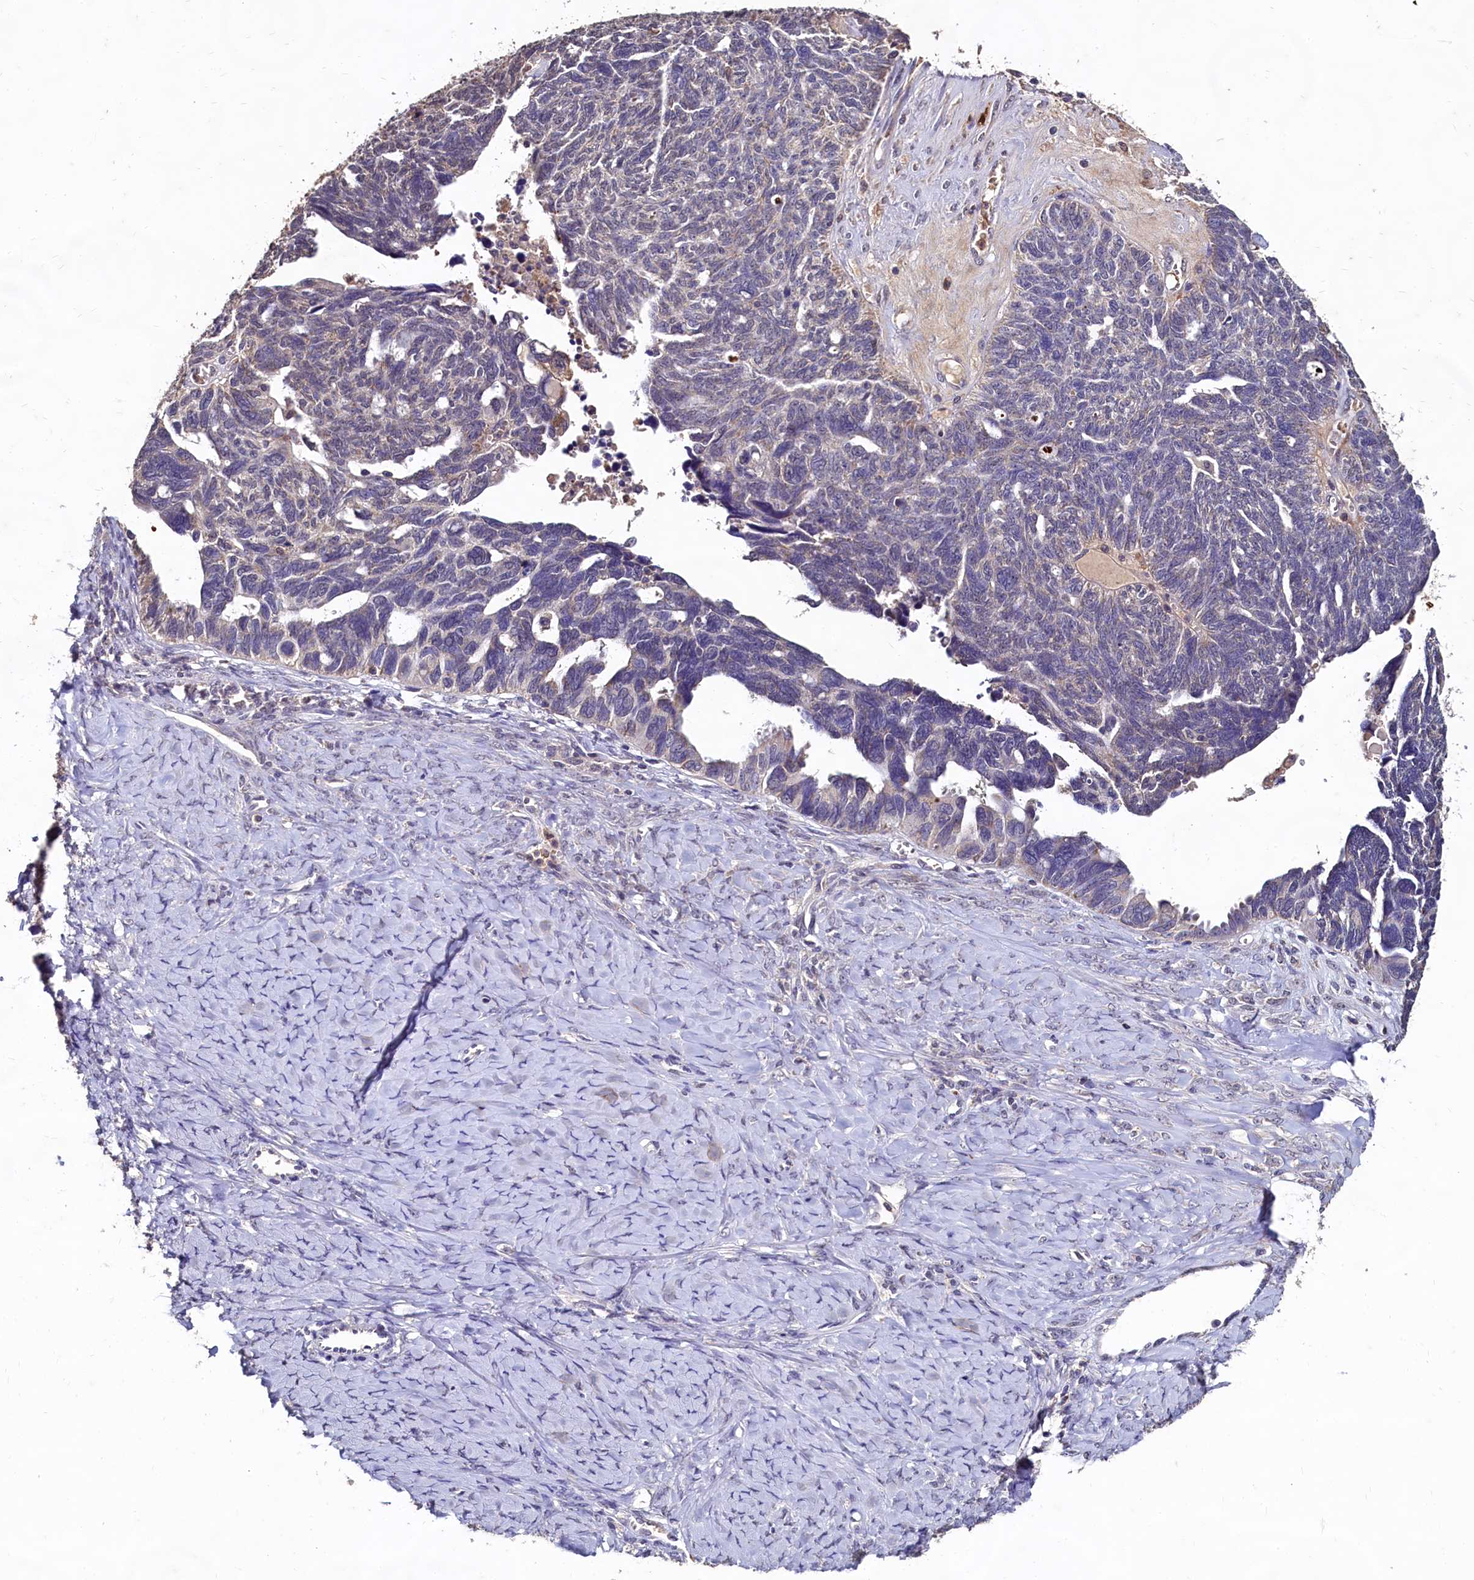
{"staining": {"intensity": "negative", "quantity": "none", "location": "none"}, "tissue": "ovarian cancer", "cell_type": "Tumor cells", "image_type": "cancer", "snomed": [{"axis": "morphology", "description": "Cystadenocarcinoma, serous, NOS"}, {"axis": "topography", "description": "Ovary"}], "caption": "High magnification brightfield microscopy of ovarian serous cystadenocarcinoma stained with DAB (brown) and counterstained with hematoxylin (blue): tumor cells show no significant expression. (Stains: DAB (3,3'-diaminobenzidine) immunohistochemistry (IHC) with hematoxylin counter stain, Microscopy: brightfield microscopy at high magnification).", "gene": "CSTPP1", "patient": {"sex": "female", "age": 79}}